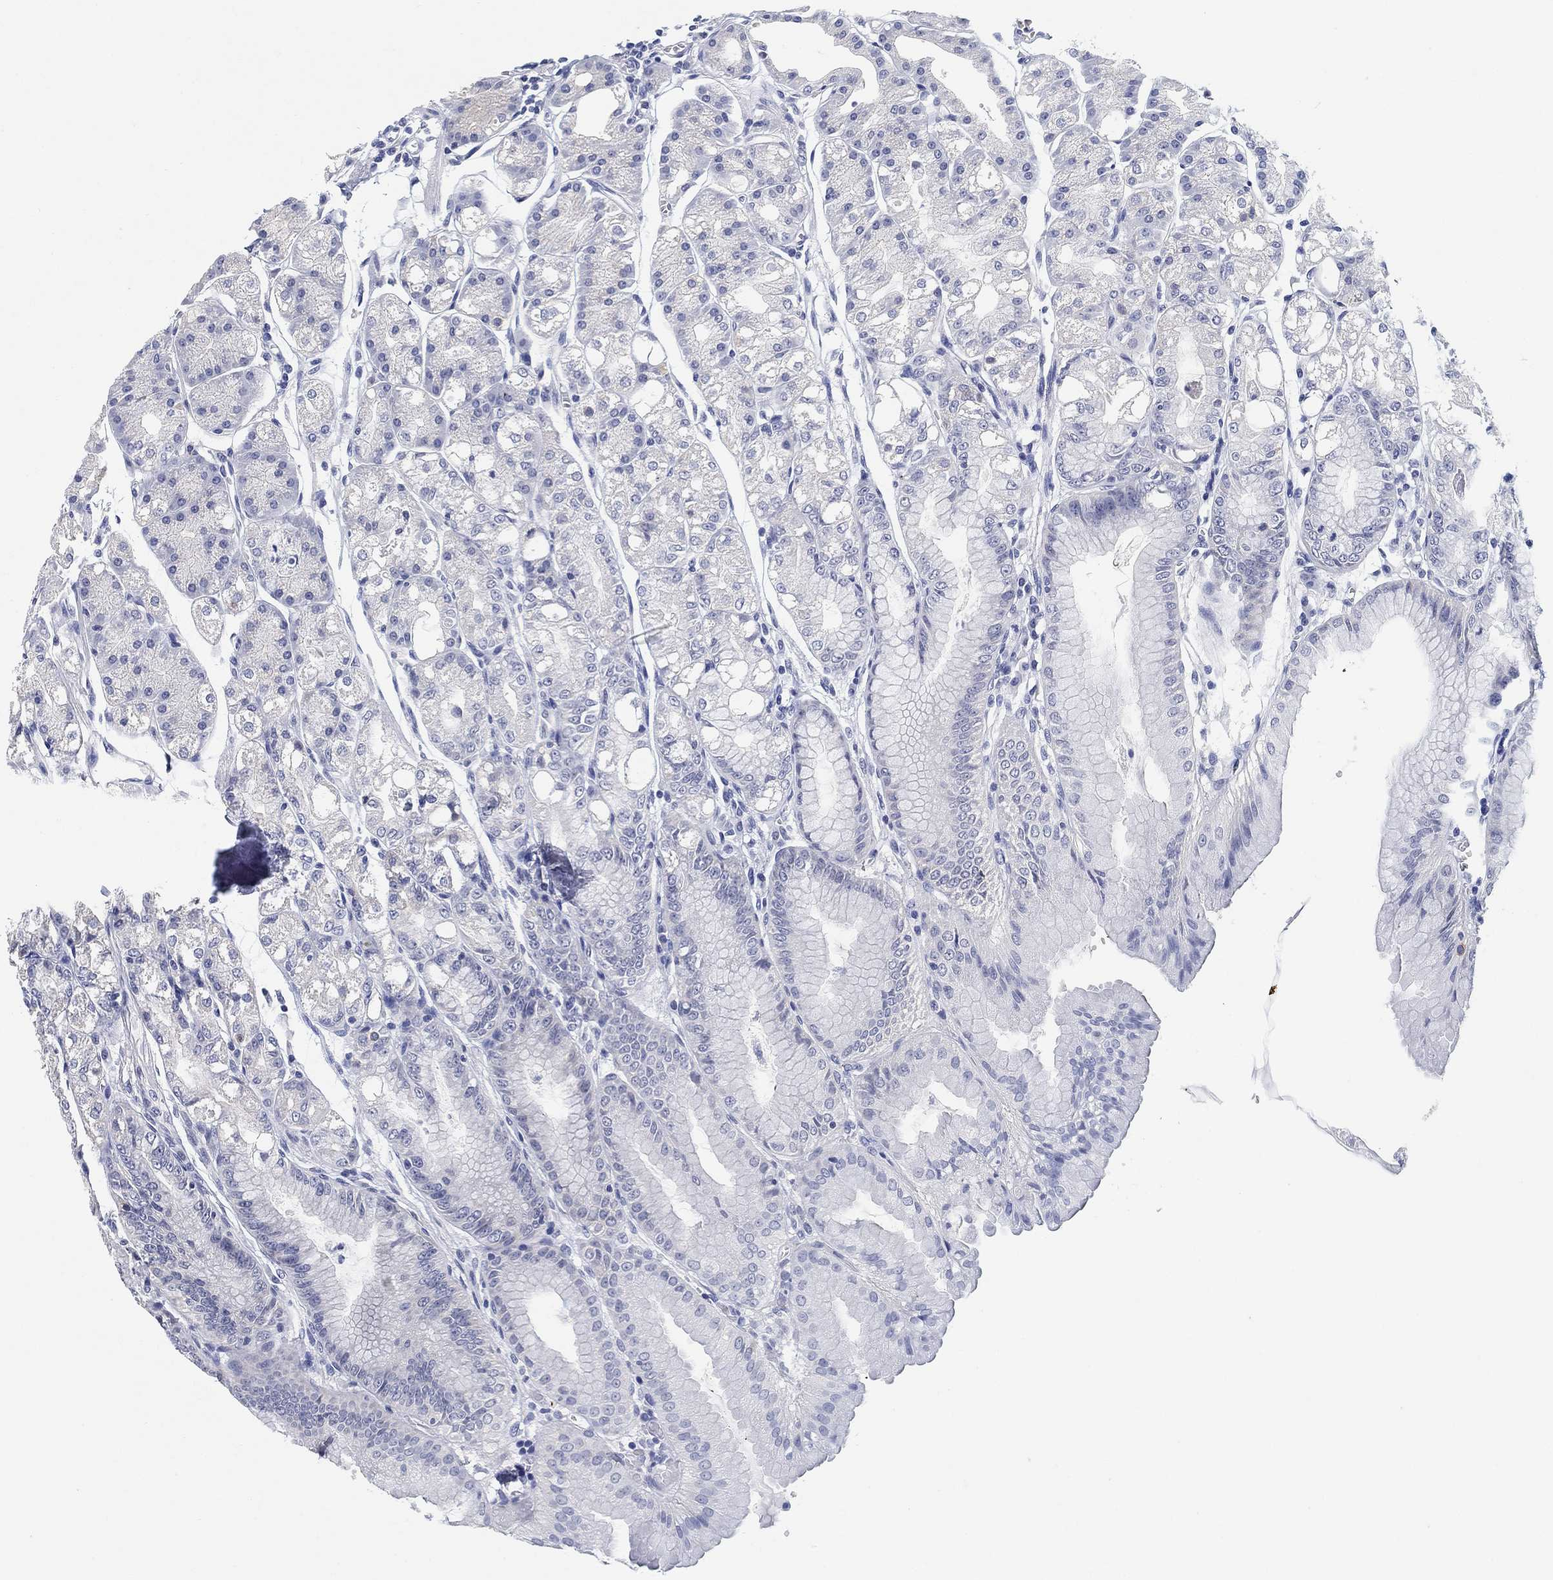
{"staining": {"intensity": "negative", "quantity": "none", "location": "none"}, "tissue": "stomach", "cell_type": "Glandular cells", "image_type": "normal", "snomed": [{"axis": "morphology", "description": "Normal tissue, NOS"}, {"axis": "topography", "description": "Stomach"}], "caption": "Immunohistochemistry photomicrograph of normal stomach: stomach stained with DAB (3,3'-diaminobenzidine) exhibits no significant protein staining in glandular cells.", "gene": "CLUL1", "patient": {"sex": "male", "age": 71}}